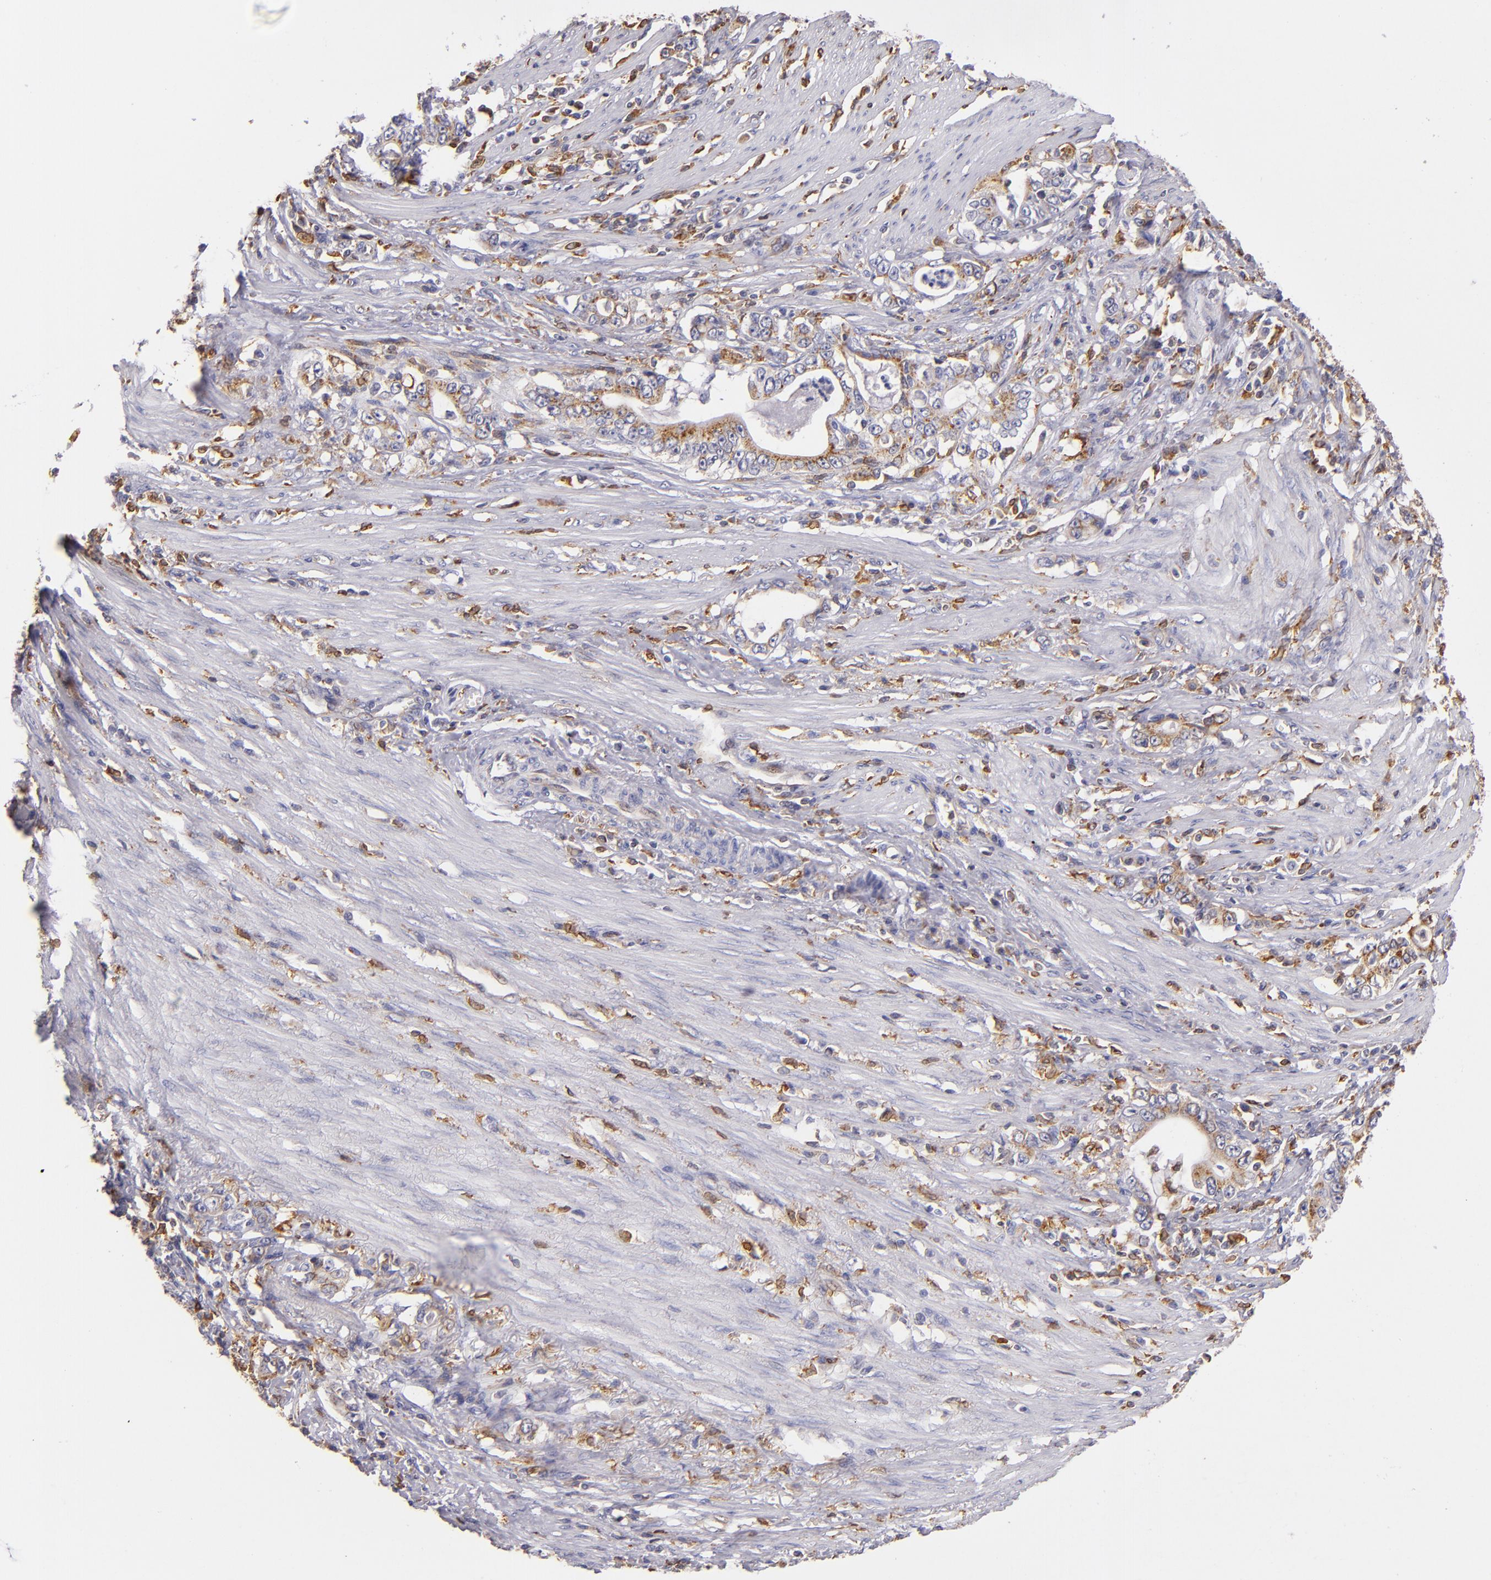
{"staining": {"intensity": "moderate", "quantity": "25%-75%", "location": "cytoplasmic/membranous"}, "tissue": "stomach cancer", "cell_type": "Tumor cells", "image_type": "cancer", "snomed": [{"axis": "morphology", "description": "Adenocarcinoma, NOS"}, {"axis": "topography", "description": "Stomach, lower"}], "caption": "High-magnification brightfield microscopy of stomach cancer stained with DAB (3,3'-diaminobenzidine) (brown) and counterstained with hematoxylin (blue). tumor cells exhibit moderate cytoplasmic/membranous positivity is seen in approximately25%-75% of cells.", "gene": "CD74", "patient": {"sex": "female", "age": 72}}